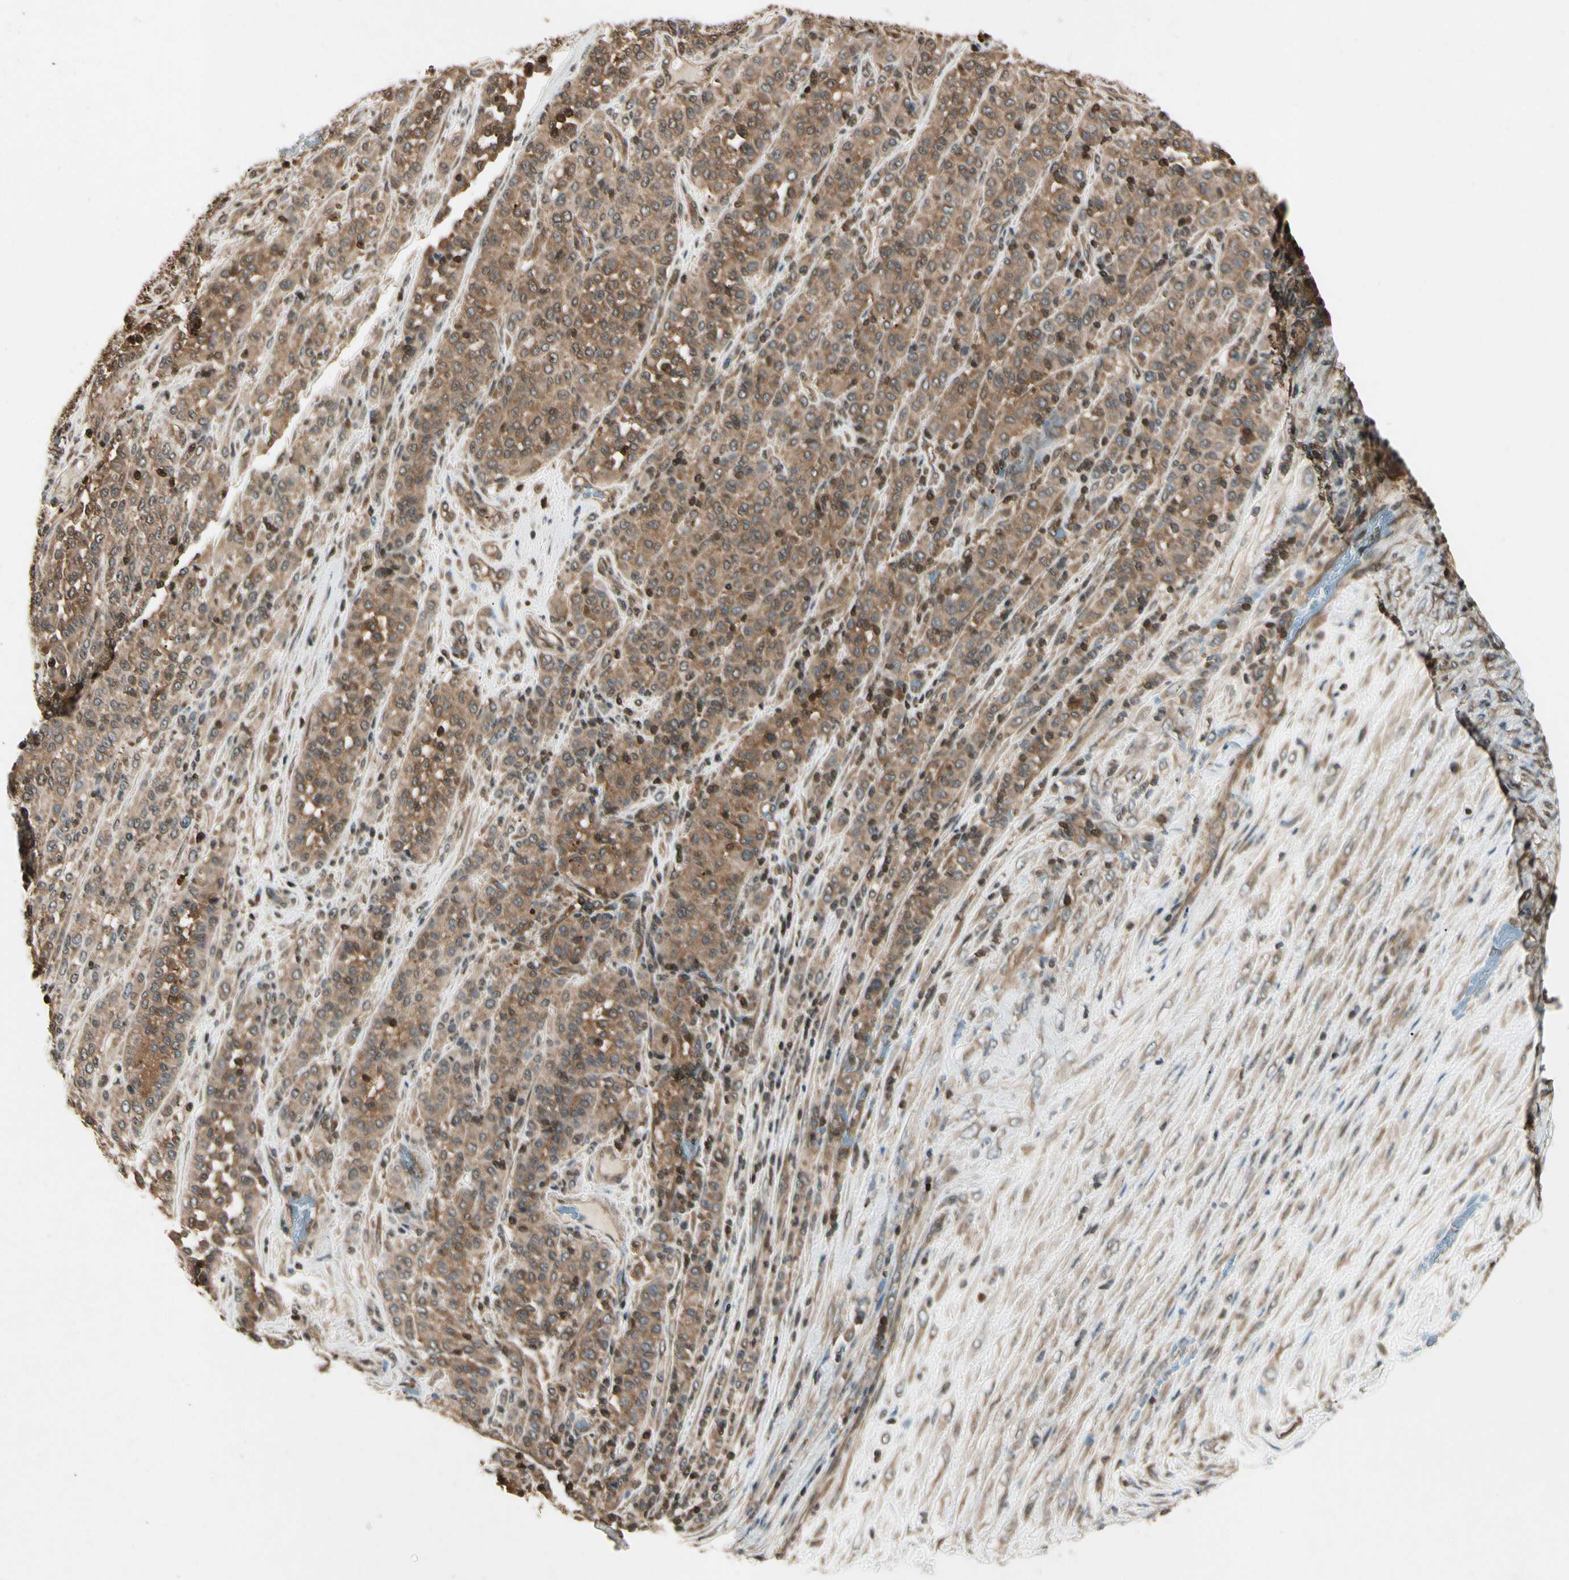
{"staining": {"intensity": "moderate", "quantity": ">75%", "location": "cytoplasmic/membranous"}, "tissue": "melanoma", "cell_type": "Tumor cells", "image_type": "cancer", "snomed": [{"axis": "morphology", "description": "Malignant melanoma, Metastatic site"}, {"axis": "topography", "description": "Pancreas"}], "caption": "Immunohistochemistry of malignant melanoma (metastatic site) reveals medium levels of moderate cytoplasmic/membranous positivity in about >75% of tumor cells.", "gene": "YWHAQ", "patient": {"sex": "female", "age": 30}}